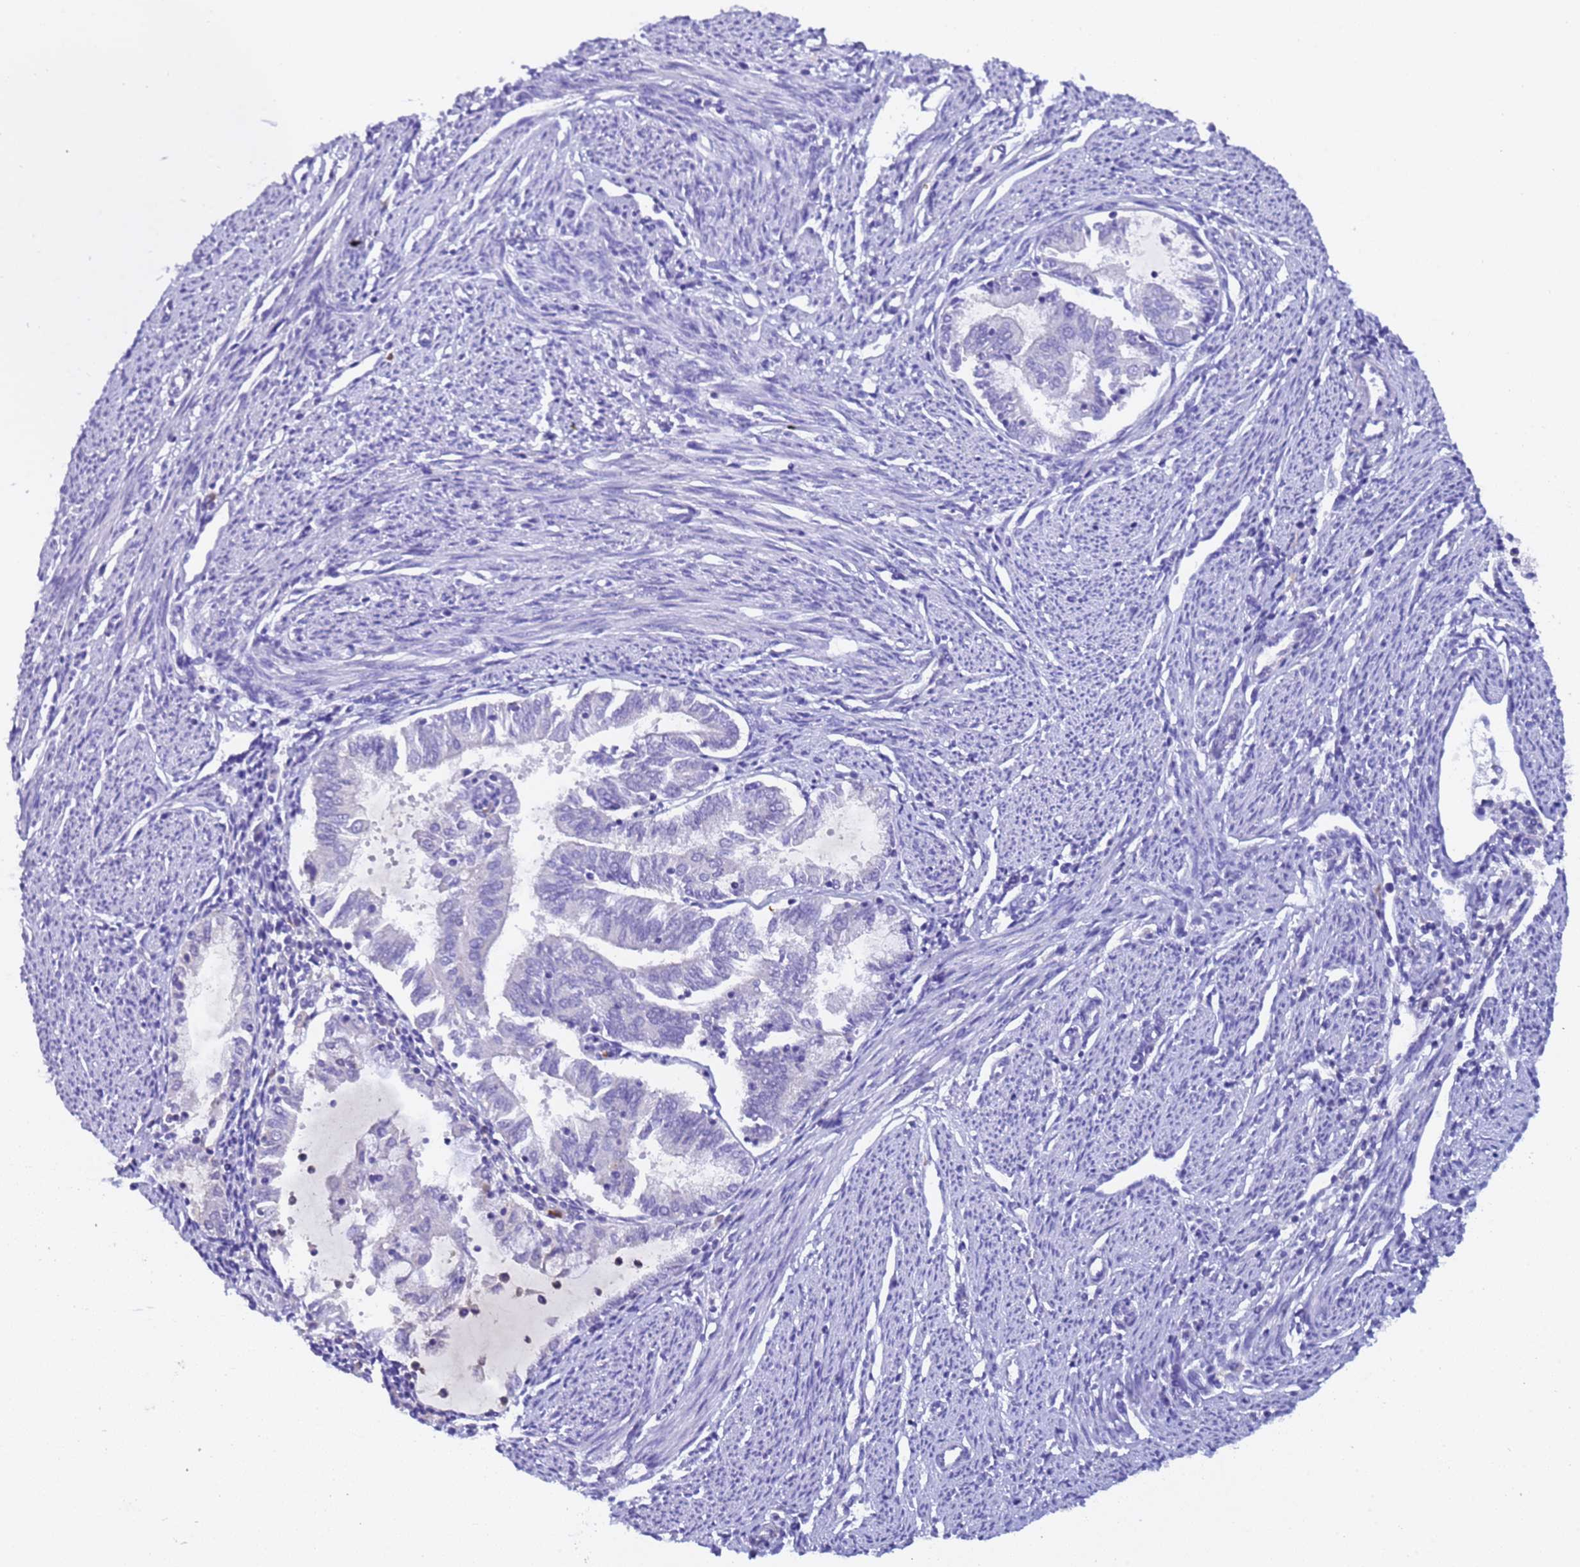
{"staining": {"intensity": "negative", "quantity": "none", "location": "none"}, "tissue": "endometrial cancer", "cell_type": "Tumor cells", "image_type": "cancer", "snomed": [{"axis": "morphology", "description": "Adenocarcinoma, NOS"}, {"axis": "topography", "description": "Endometrium"}], "caption": "IHC image of human adenocarcinoma (endometrial) stained for a protein (brown), which displays no expression in tumor cells. (DAB (3,3'-diaminobenzidine) immunohistochemistry (IHC) with hematoxylin counter stain).", "gene": "ZNF248", "patient": {"sex": "female", "age": 79}}